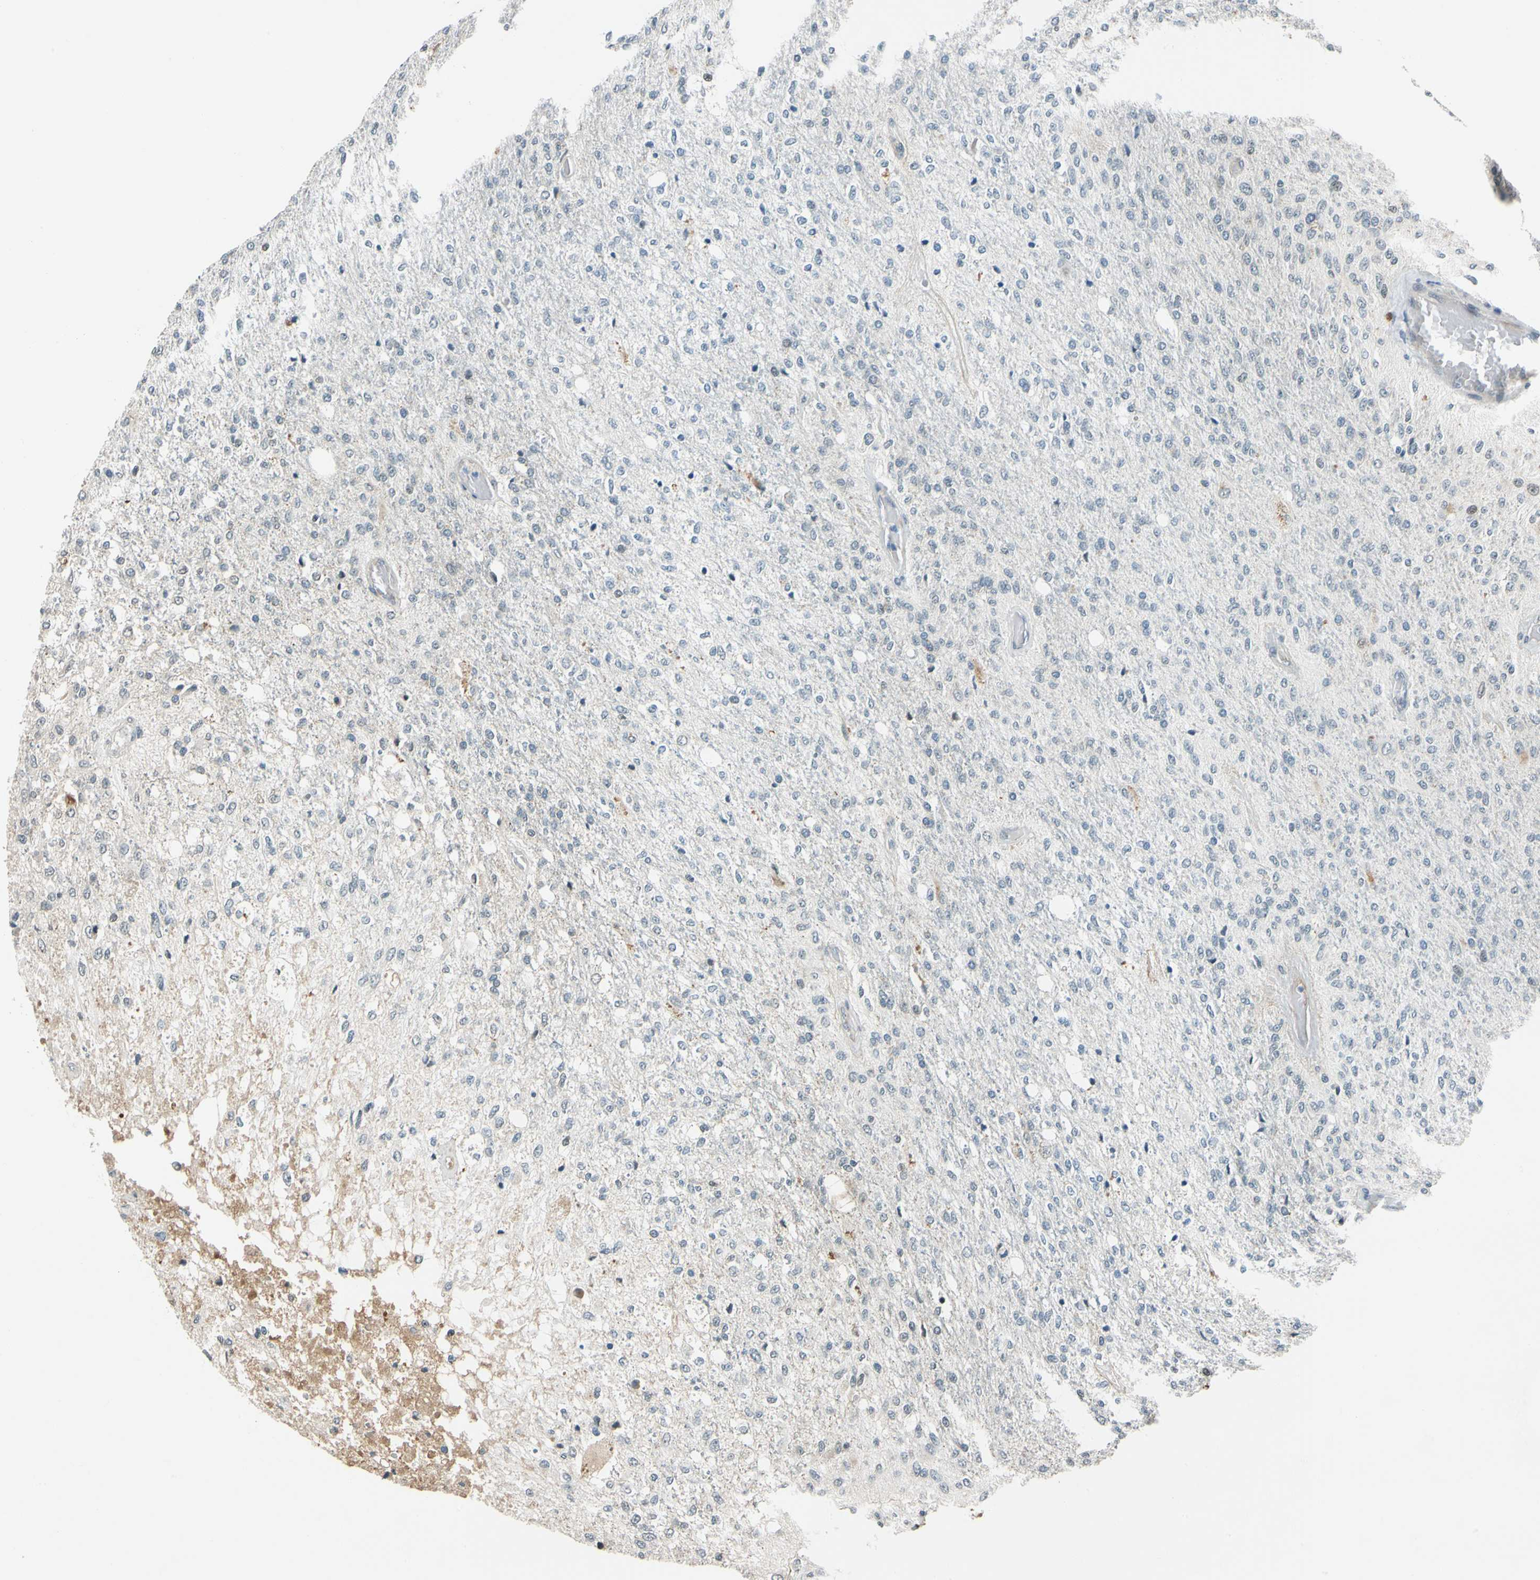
{"staining": {"intensity": "weak", "quantity": "<25%", "location": "cytoplasmic/membranous"}, "tissue": "glioma", "cell_type": "Tumor cells", "image_type": "cancer", "snomed": [{"axis": "morphology", "description": "Normal tissue, NOS"}, {"axis": "morphology", "description": "Glioma, malignant, High grade"}, {"axis": "topography", "description": "Cerebral cortex"}], "caption": "Immunohistochemistry (IHC) of human malignant glioma (high-grade) reveals no positivity in tumor cells.", "gene": "POGZ", "patient": {"sex": "male", "age": 77}}